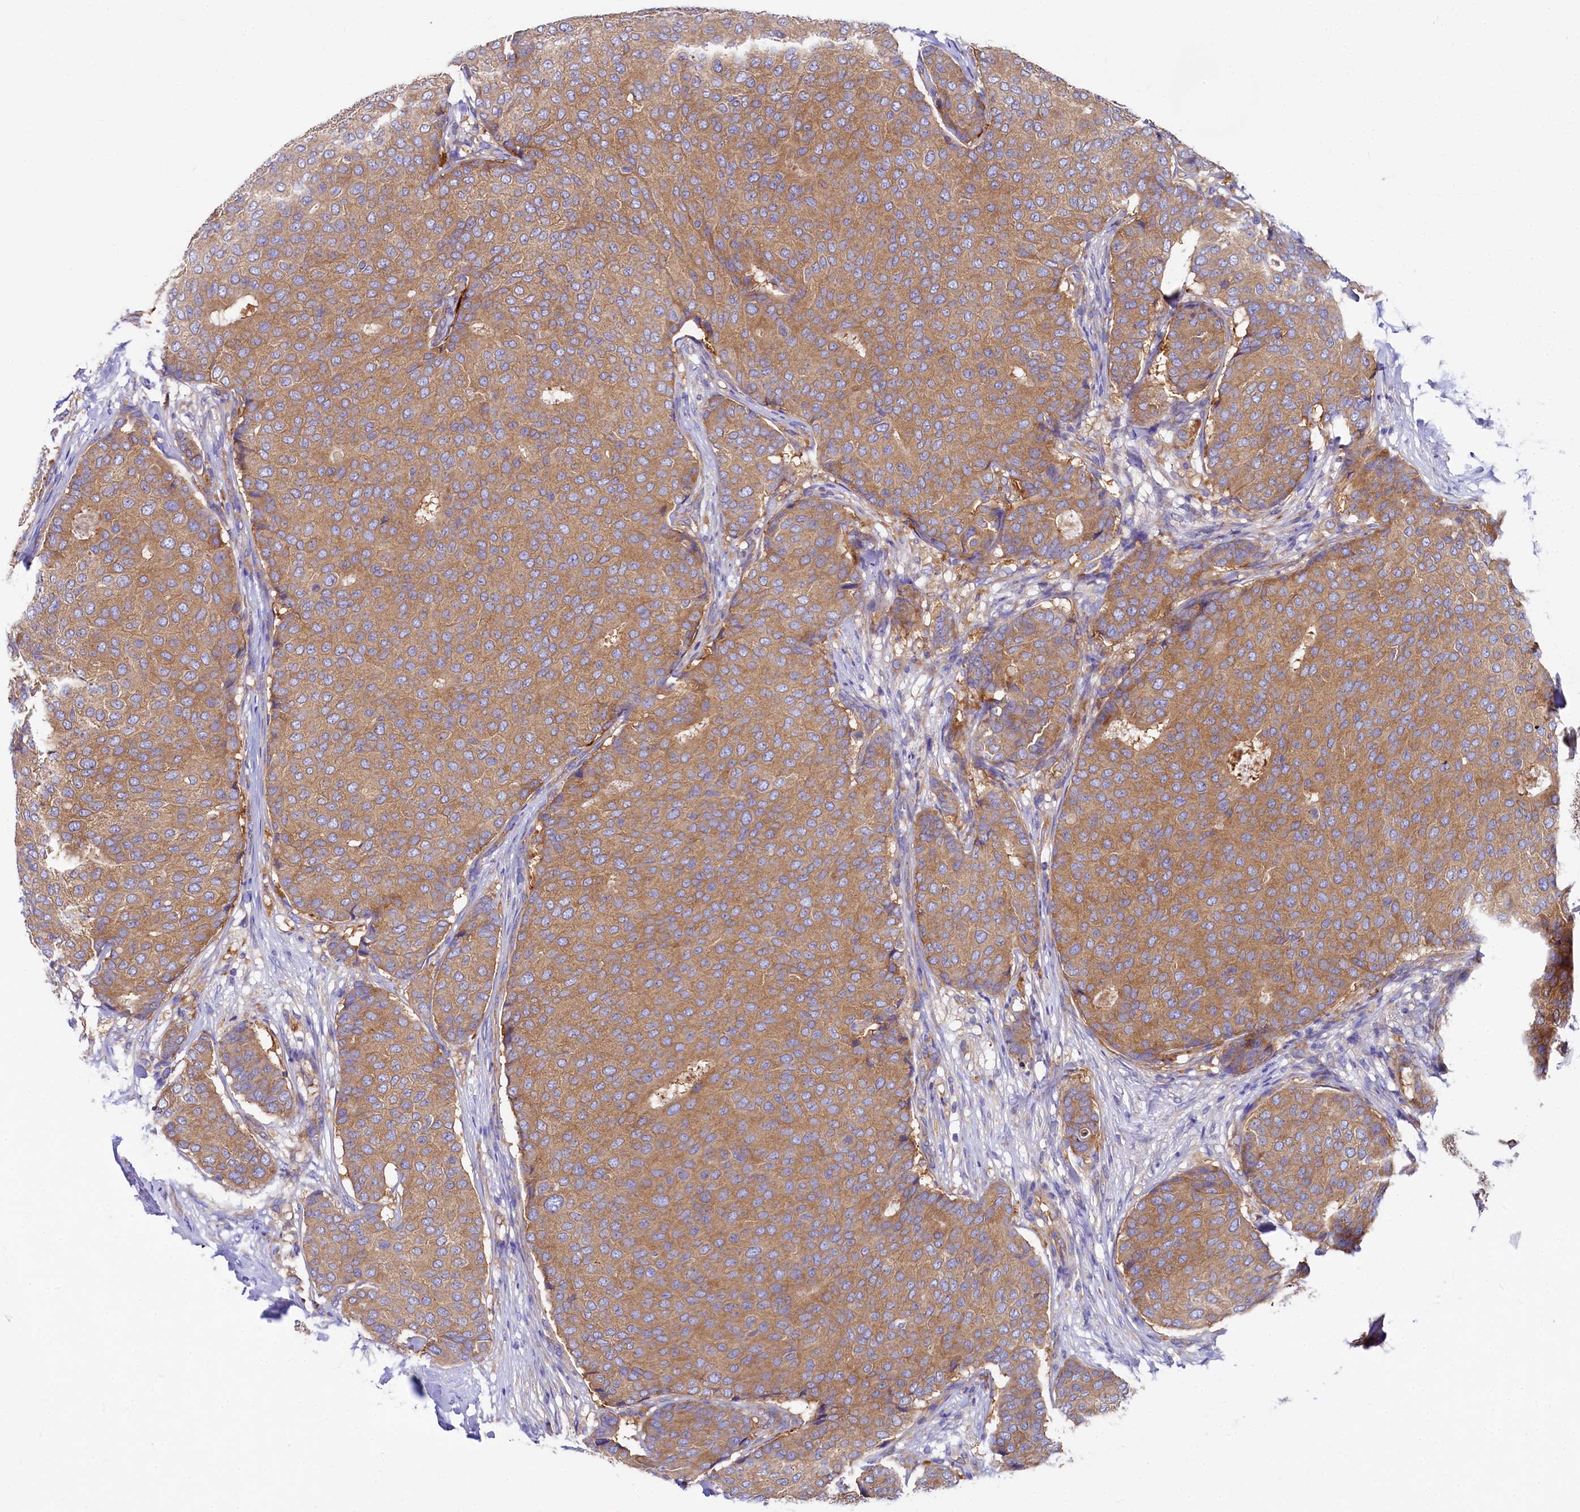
{"staining": {"intensity": "moderate", "quantity": ">75%", "location": "cytoplasmic/membranous"}, "tissue": "breast cancer", "cell_type": "Tumor cells", "image_type": "cancer", "snomed": [{"axis": "morphology", "description": "Duct carcinoma"}, {"axis": "topography", "description": "Breast"}], "caption": "IHC photomicrograph of neoplastic tissue: breast cancer (intraductal carcinoma) stained using immunohistochemistry (IHC) exhibits medium levels of moderate protein expression localized specifically in the cytoplasmic/membranous of tumor cells, appearing as a cytoplasmic/membranous brown color.", "gene": "QARS1", "patient": {"sex": "female", "age": 75}}